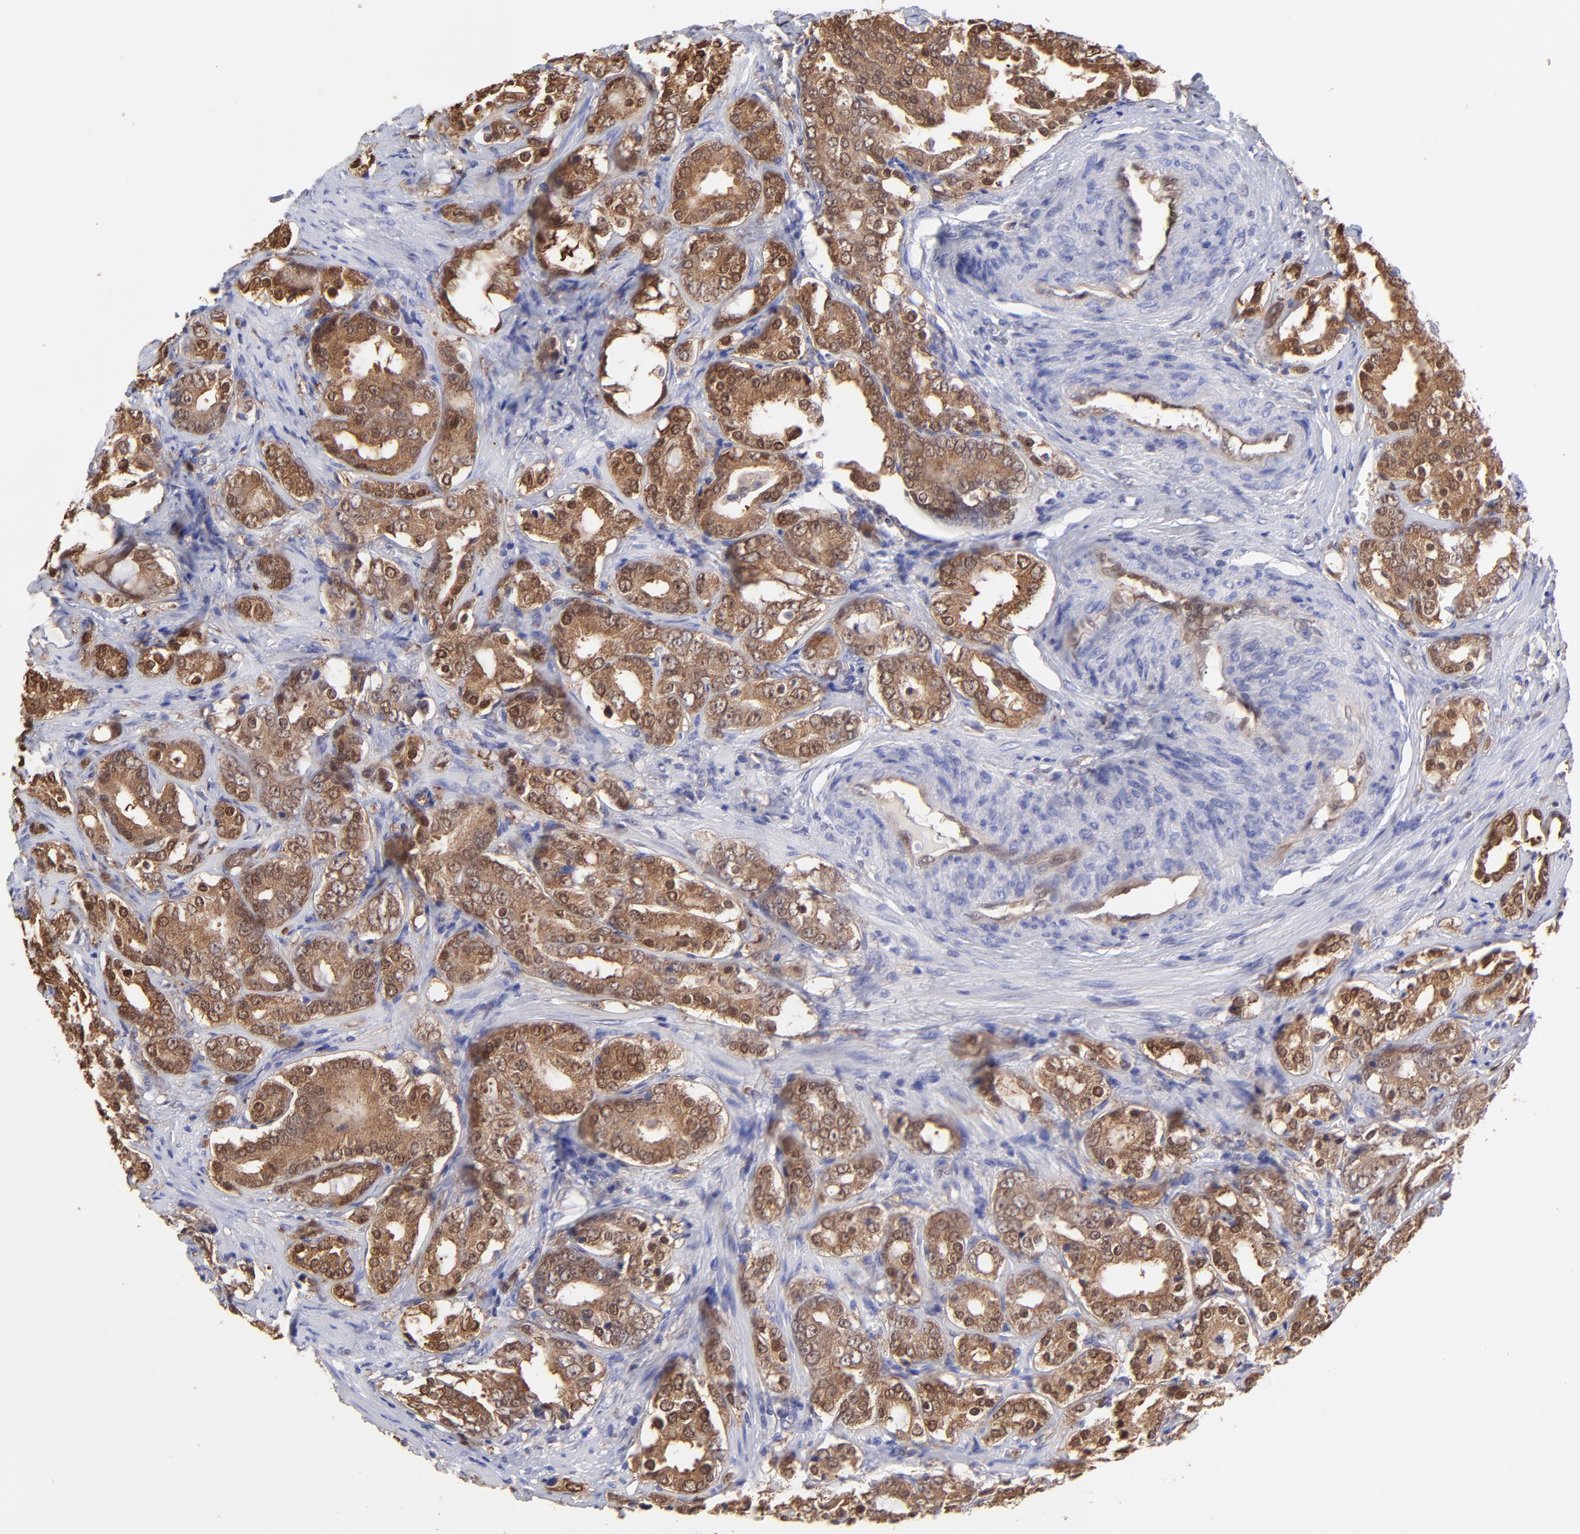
{"staining": {"intensity": "moderate", "quantity": ">75%", "location": "cytoplasmic/membranous"}, "tissue": "prostate cancer", "cell_type": "Tumor cells", "image_type": "cancer", "snomed": [{"axis": "morphology", "description": "Adenocarcinoma, Low grade"}, {"axis": "topography", "description": "Prostate"}], "caption": "Brown immunohistochemical staining in prostate adenocarcinoma (low-grade) displays moderate cytoplasmic/membranous staining in about >75% of tumor cells. (Stains: DAB (3,3'-diaminobenzidine) in brown, nuclei in blue, Microscopy: brightfield microscopy at high magnification).", "gene": "HYAL1", "patient": {"sex": "male", "age": 59}}